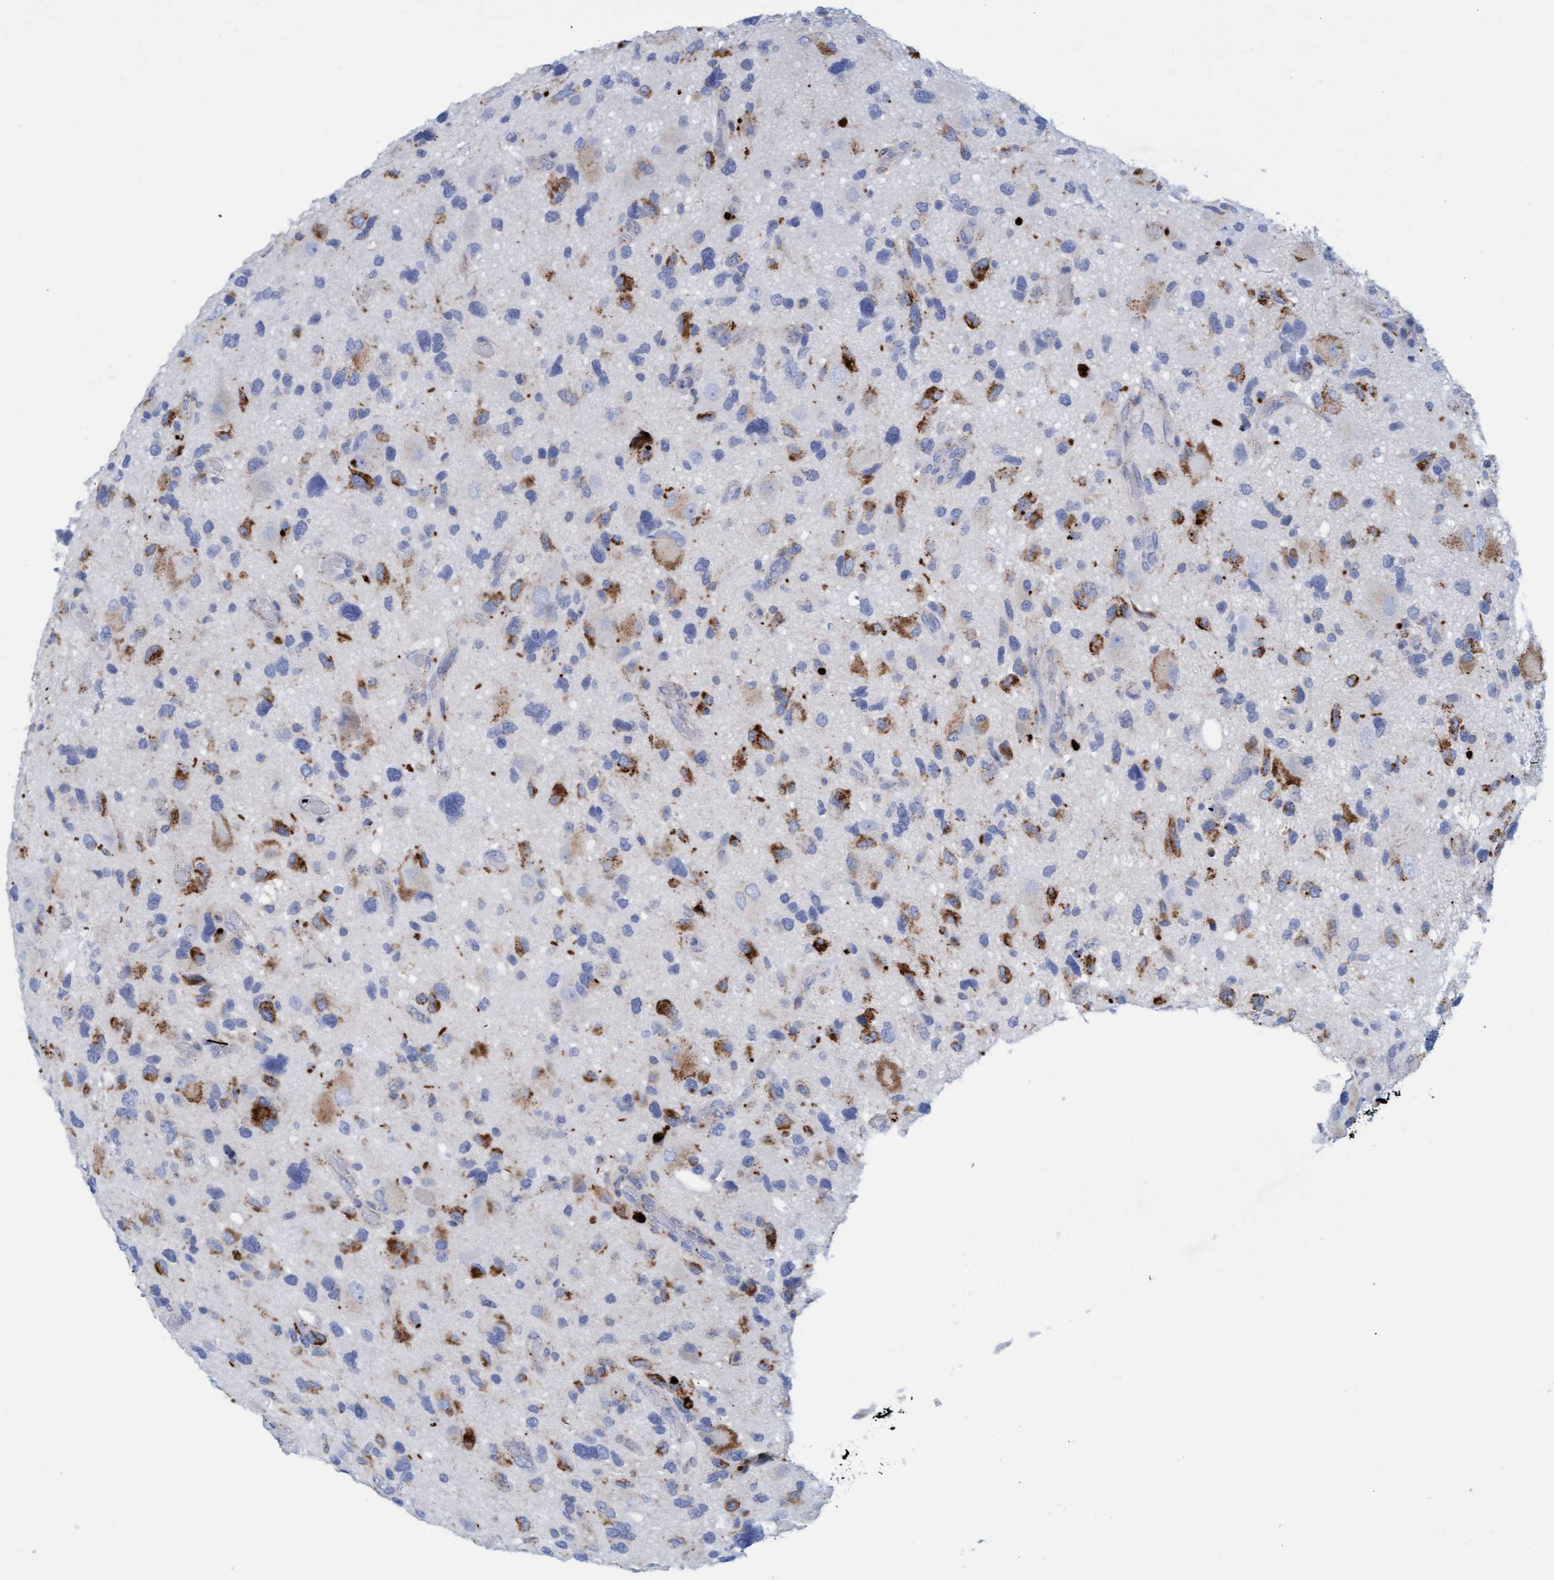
{"staining": {"intensity": "strong", "quantity": "25%-75%", "location": "cytoplasmic/membranous"}, "tissue": "glioma", "cell_type": "Tumor cells", "image_type": "cancer", "snomed": [{"axis": "morphology", "description": "Glioma, malignant, High grade"}, {"axis": "topography", "description": "Brain"}], "caption": "Protein positivity by immunohistochemistry (IHC) demonstrates strong cytoplasmic/membranous staining in about 25%-75% of tumor cells in malignant high-grade glioma.", "gene": "SGSH", "patient": {"sex": "male", "age": 33}}